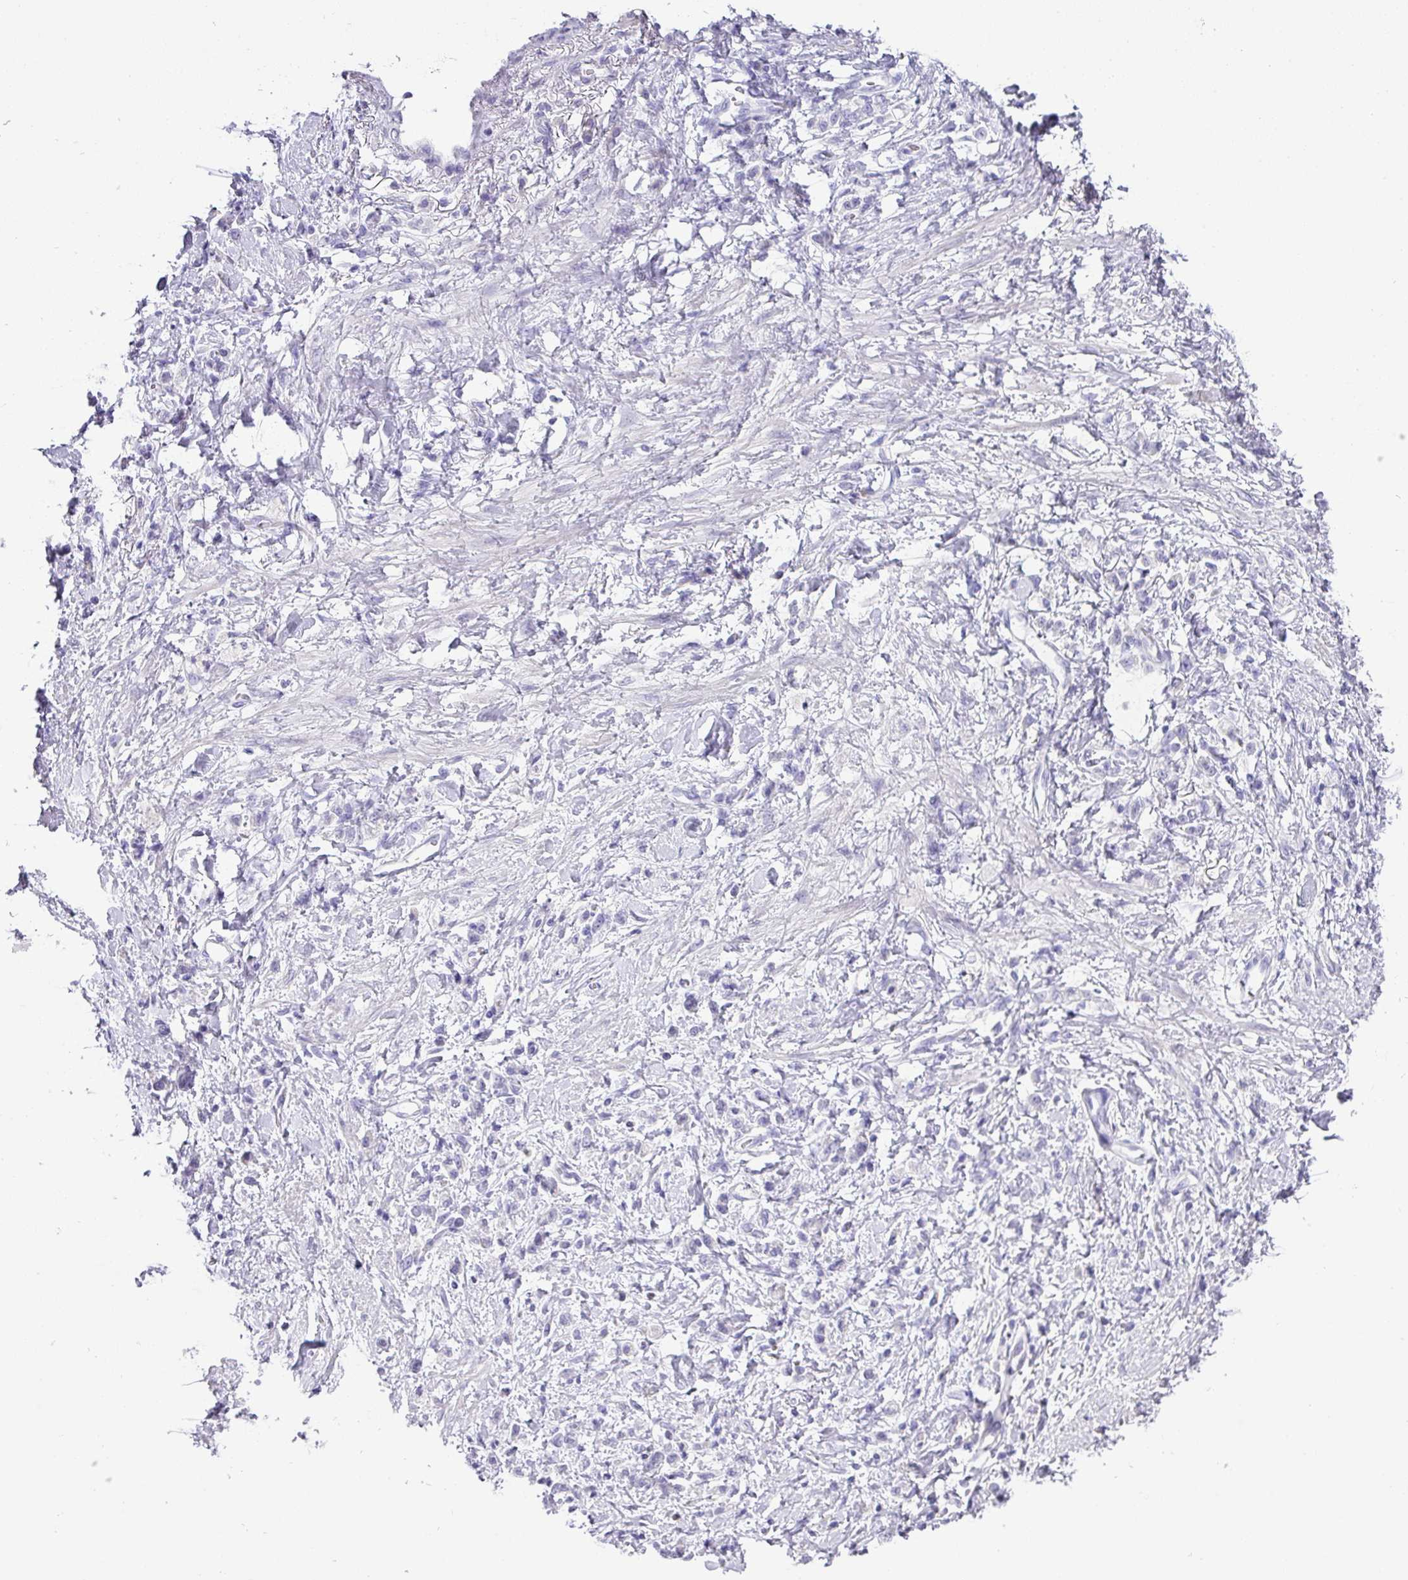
{"staining": {"intensity": "negative", "quantity": "none", "location": "none"}, "tissue": "stomach cancer", "cell_type": "Tumor cells", "image_type": "cancer", "snomed": [{"axis": "morphology", "description": "Adenocarcinoma, NOS"}, {"axis": "topography", "description": "Stomach"}], "caption": "This micrograph is of adenocarcinoma (stomach) stained with immunohistochemistry to label a protein in brown with the nuclei are counter-stained blue. There is no expression in tumor cells.", "gene": "BCL11A", "patient": {"sex": "male", "age": 77}}